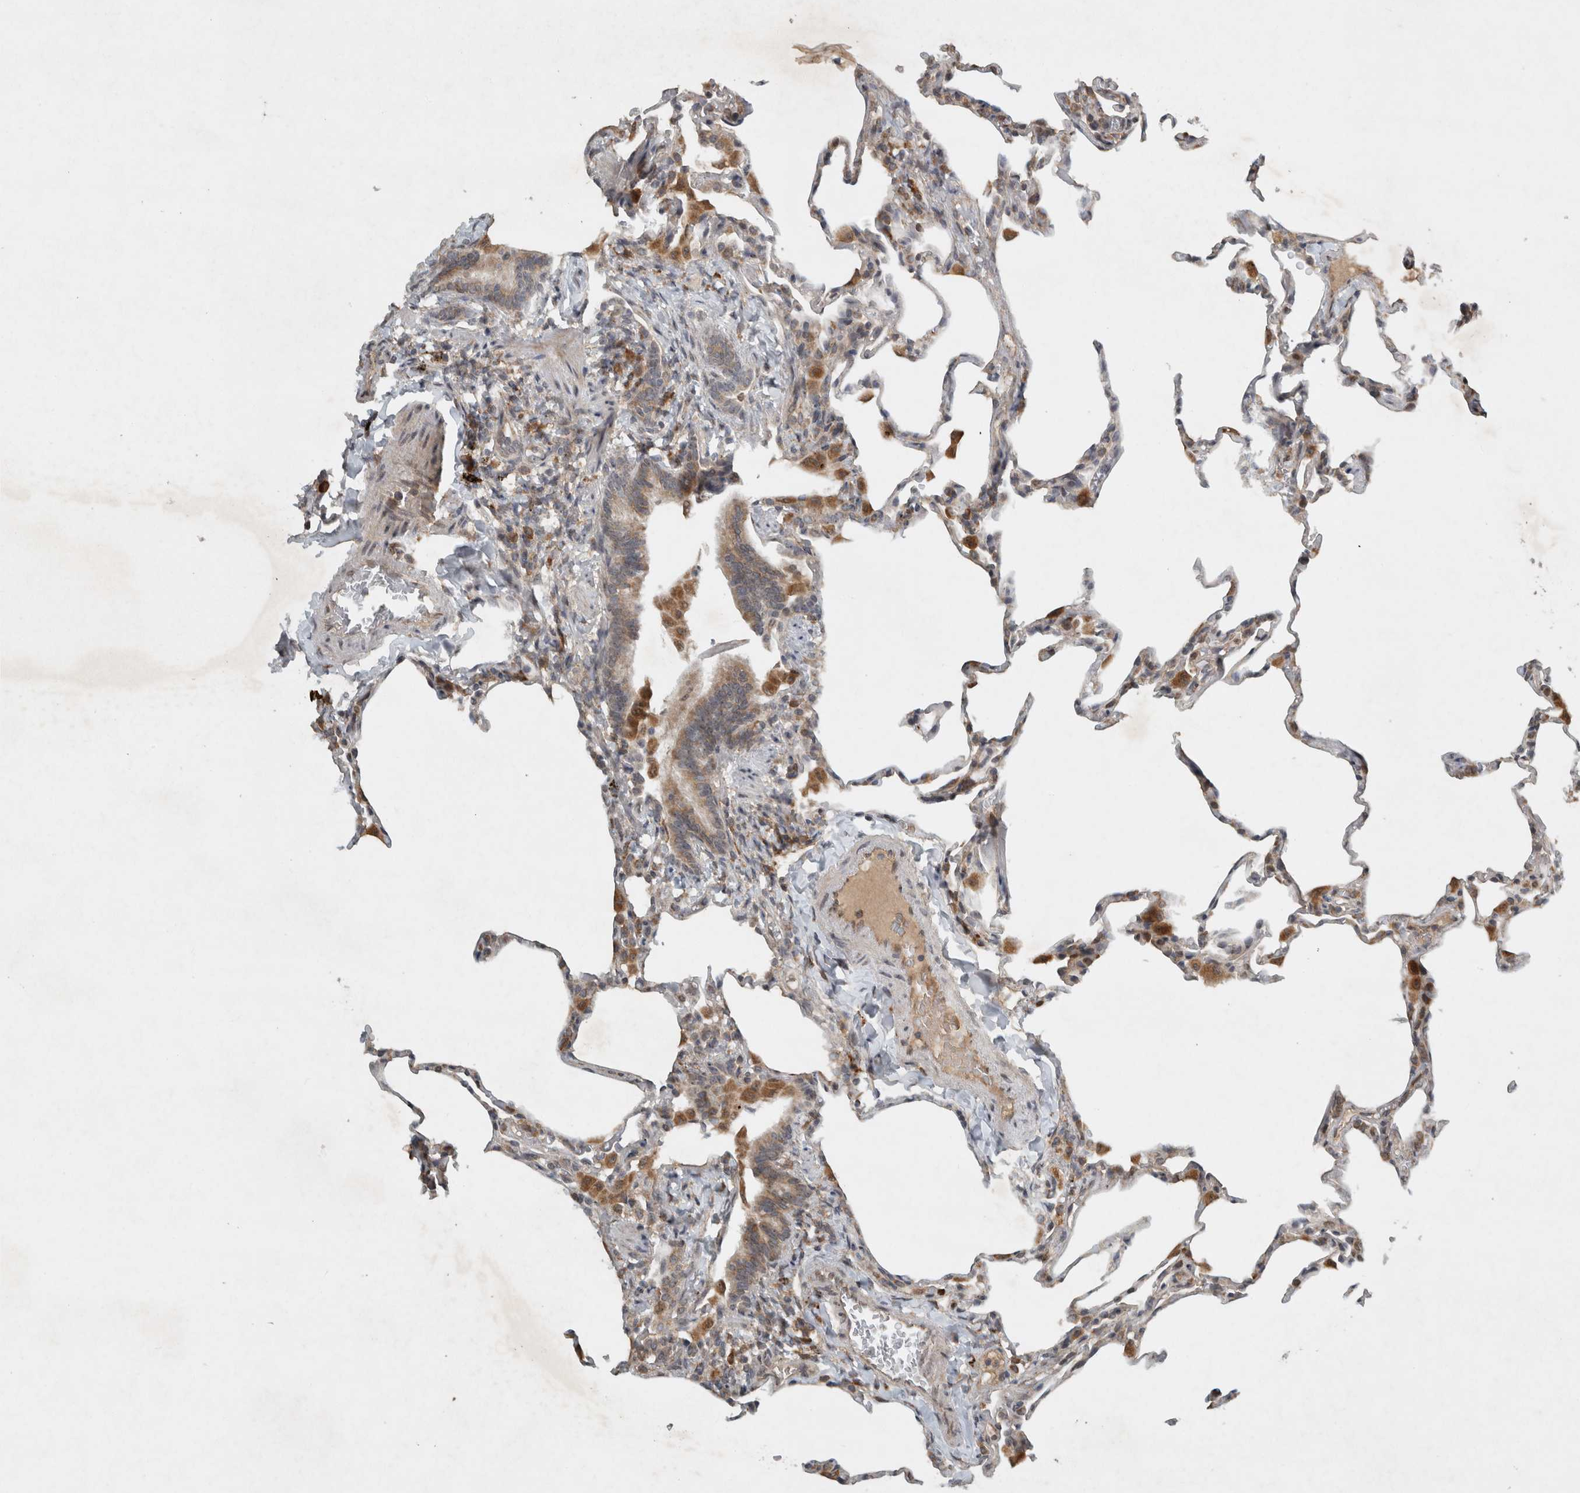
{"staining": {"intensity": "moderate", "quantity": "<25%", "location": "cytoplasmic/membranous"}, "tissue": "lung", "cell_type": "Alveolar cells", "image_type": "normal", "snomed": [{"axis": "morphology", "description": "Normal tissue, NOS"}, {"axis": "topography", "description": "Lung"}], "caption": "IHC image of normal lung: human lung stained using immunohistochemistry (IHC) exhibits low levels of moderate protein expression localized specifically in the cytoplasmic/membranous of alveolar cells, appearing as a cytoplasmic/membranous brown color.", "gene": "GPR137B", "patient": {"sex": "male", "age": 20}}